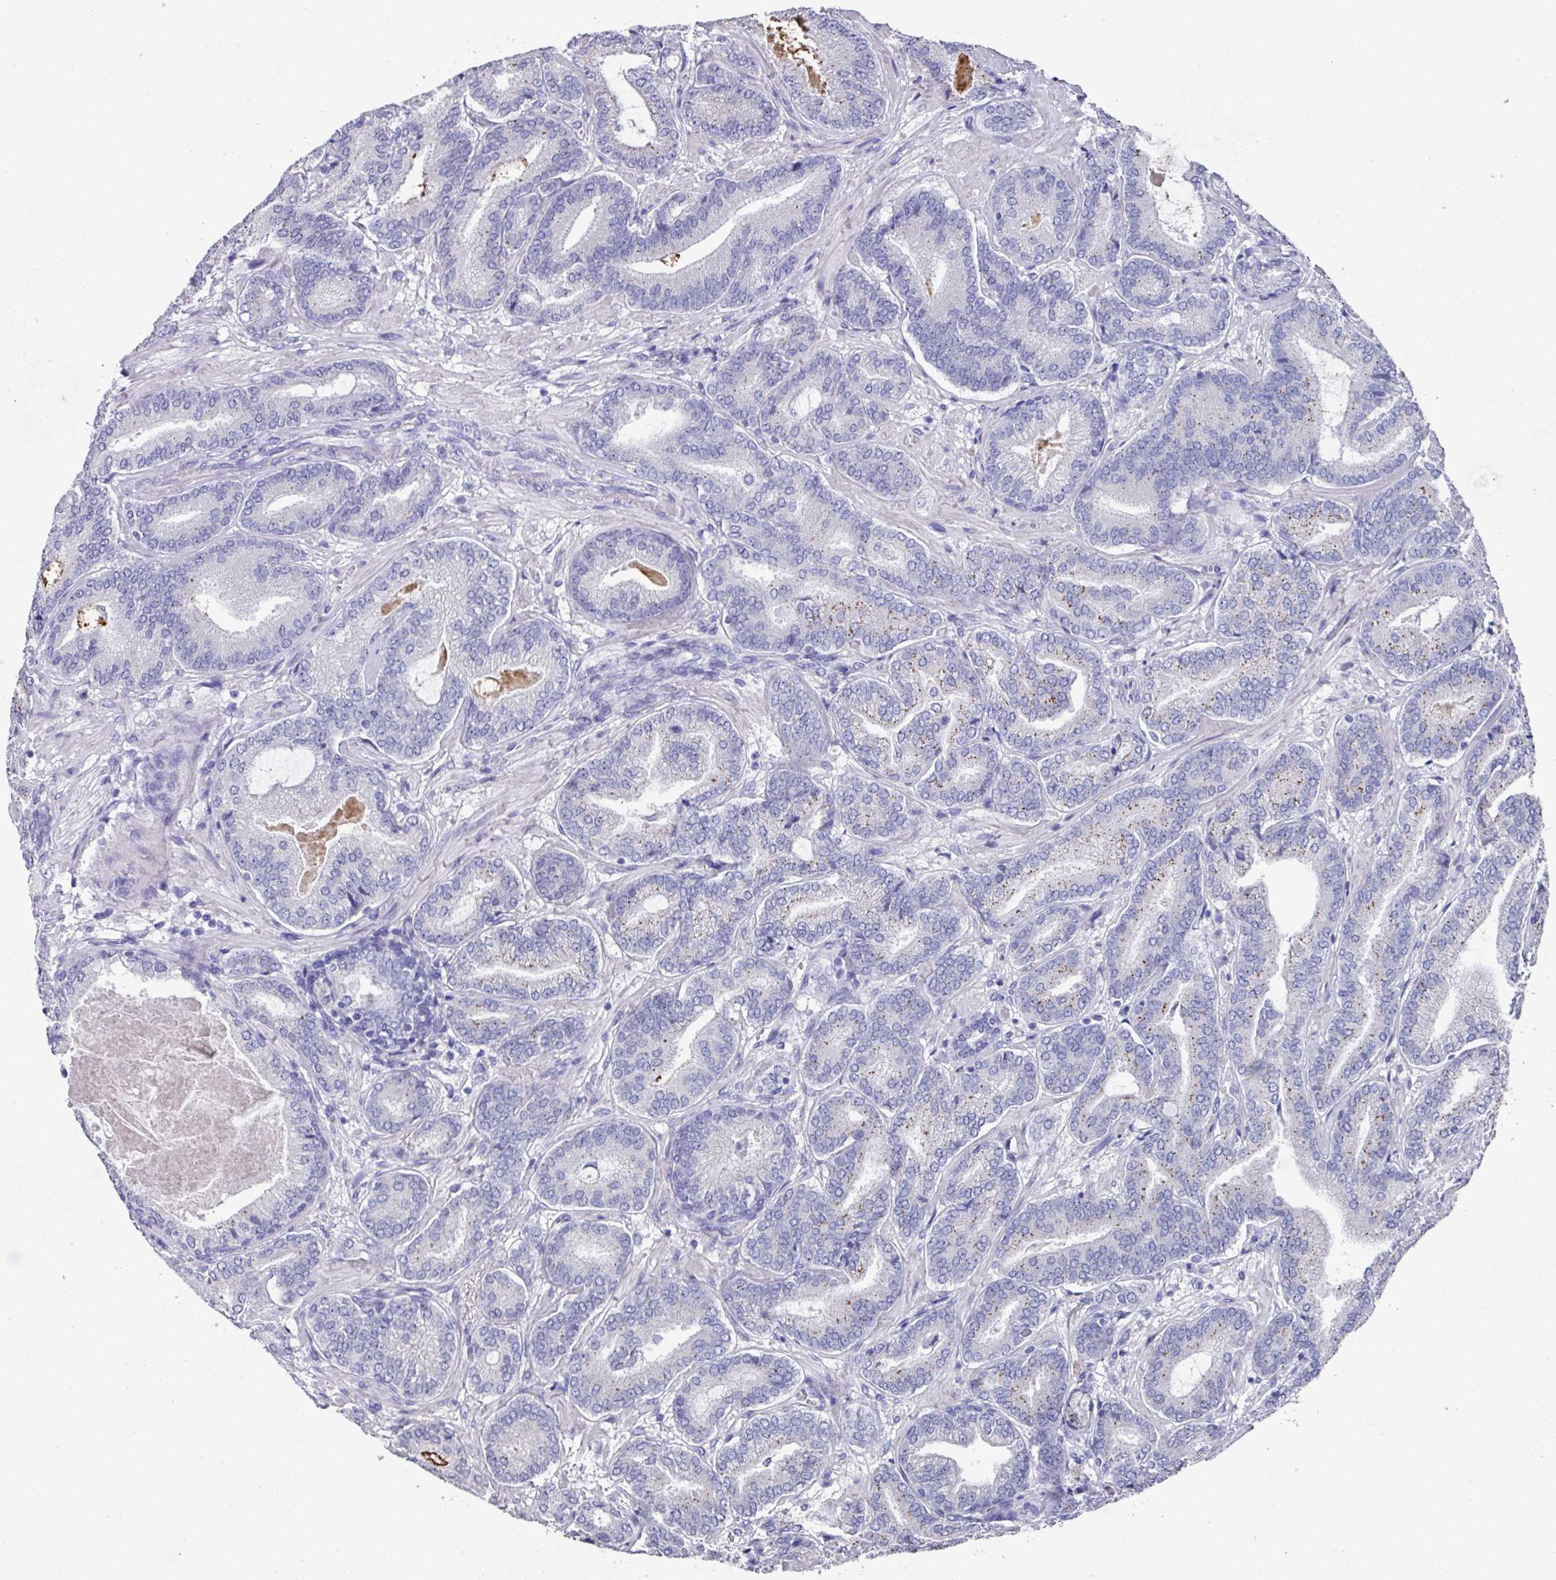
{"staining": {"intensity": "moderate", "quantity": "<25%", "location": "cytoplasmic/membranous"}, "tissue": "prostate cancer", "cell_type": "Tumor cells", "image_type": "cancer", "snomed": [{"axis": "morphology", "description": "Adenocarcinoma, Low grade"}, {"axis": "topography", "description": "Prostate and seminal vesicle, NOS"}], "caption": "A histopathology image of human prostate cancer (adenocarcinoma (low-grade)) stained for a protein shows moderate cytoplasmic/membranous brown staining in tumor cells.", "gene": "DAZL", "patient": {"sex": "male", "age": 61}}